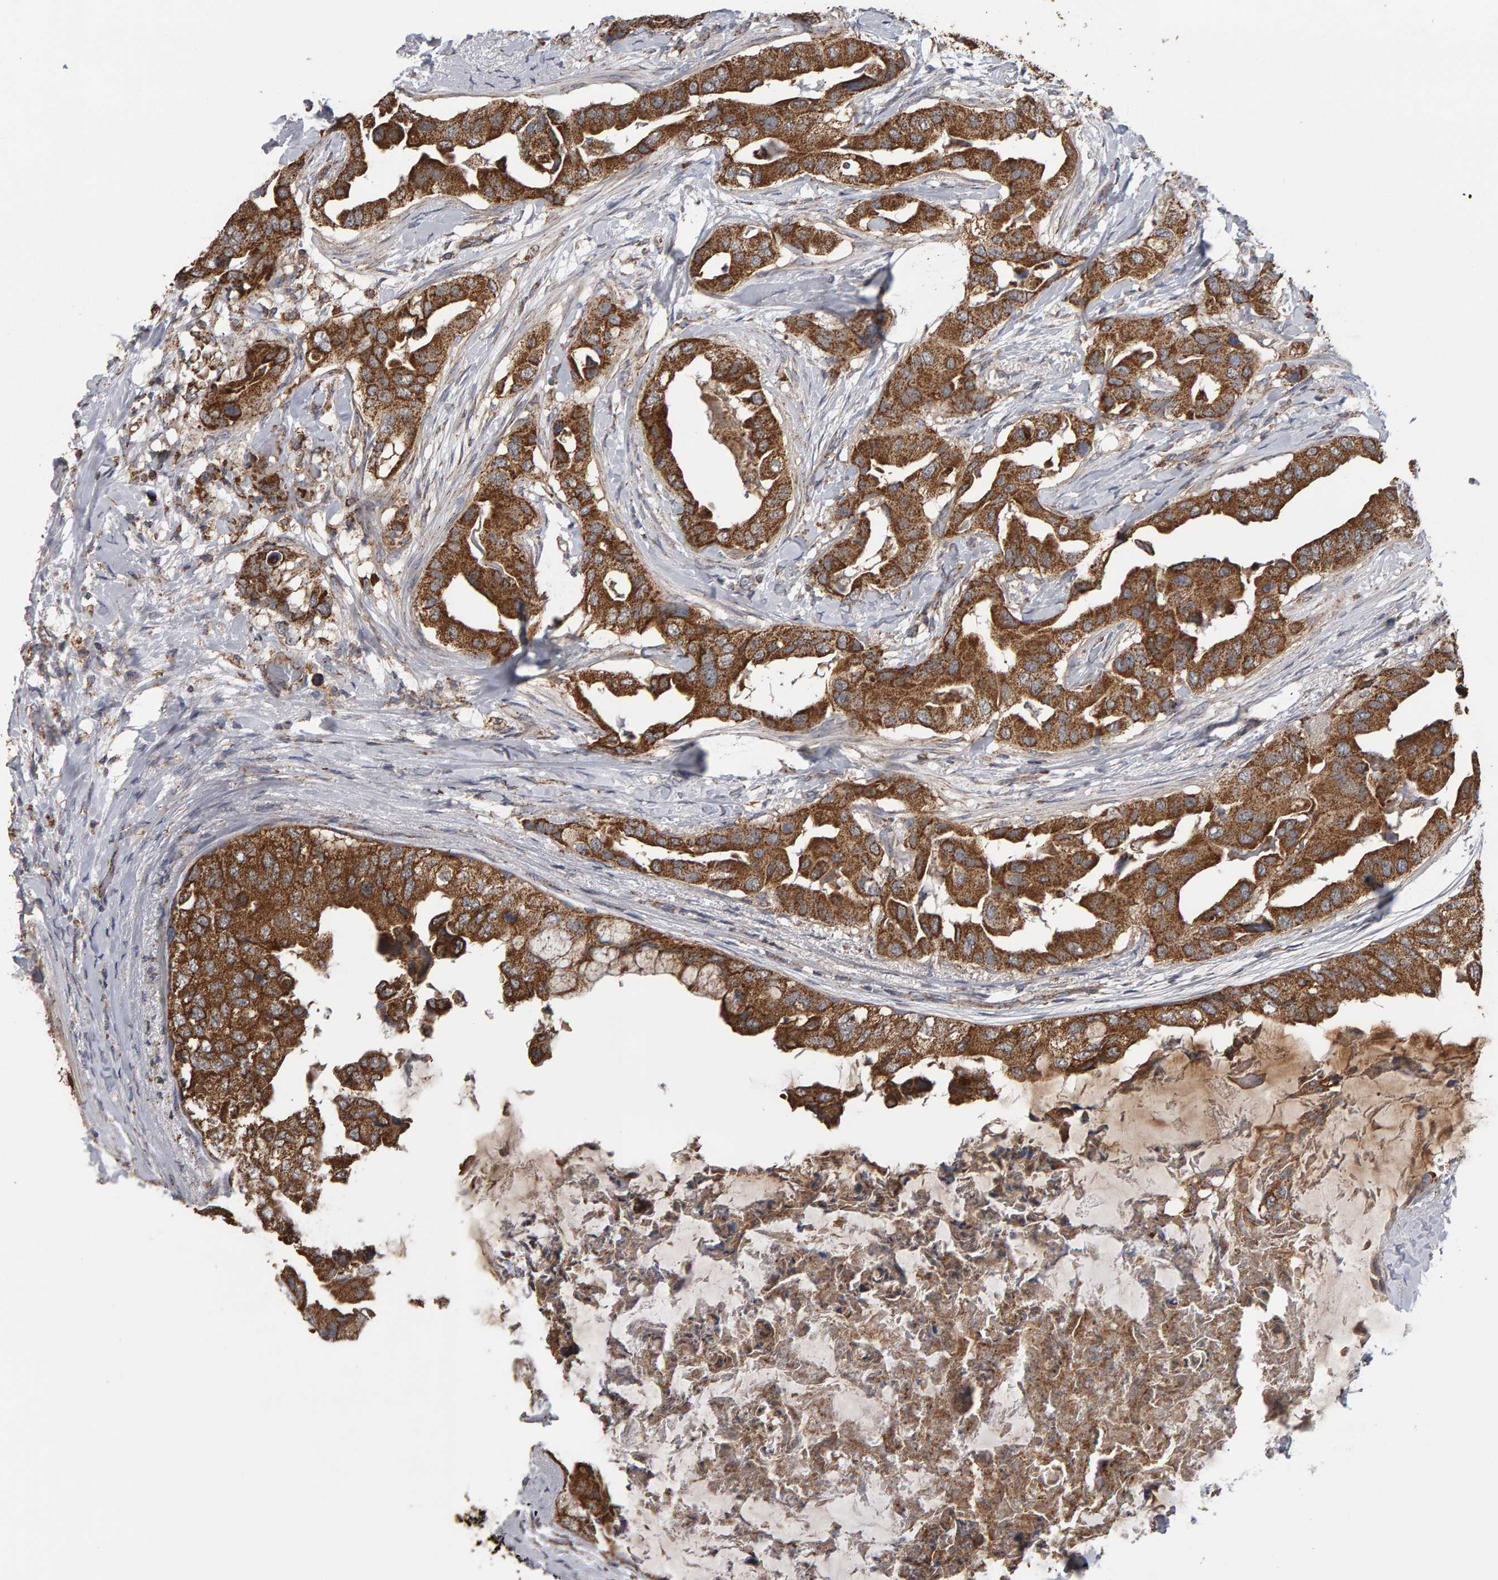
{"staining": {"intensity": "moderate", "quantity": ">75%", "location": "cytoplasmic/membranous"}, "tissue": "breast cancer", "cell_type": "Tumor cells", "image_type": "cancer", "snomed": [{"axis": "morphology", "description": "Duct carcinoma"}, {"axis": "topography", "description": "Breast"}], "caption": "Breast cancer was stained to show a protein in brown. There is medium levels of moderate cytoplasmic/membranous staining in approximately >75% of tumor cells.", "gene": "TOM1L1", "patient": {"sex": "female", "age": 40}}